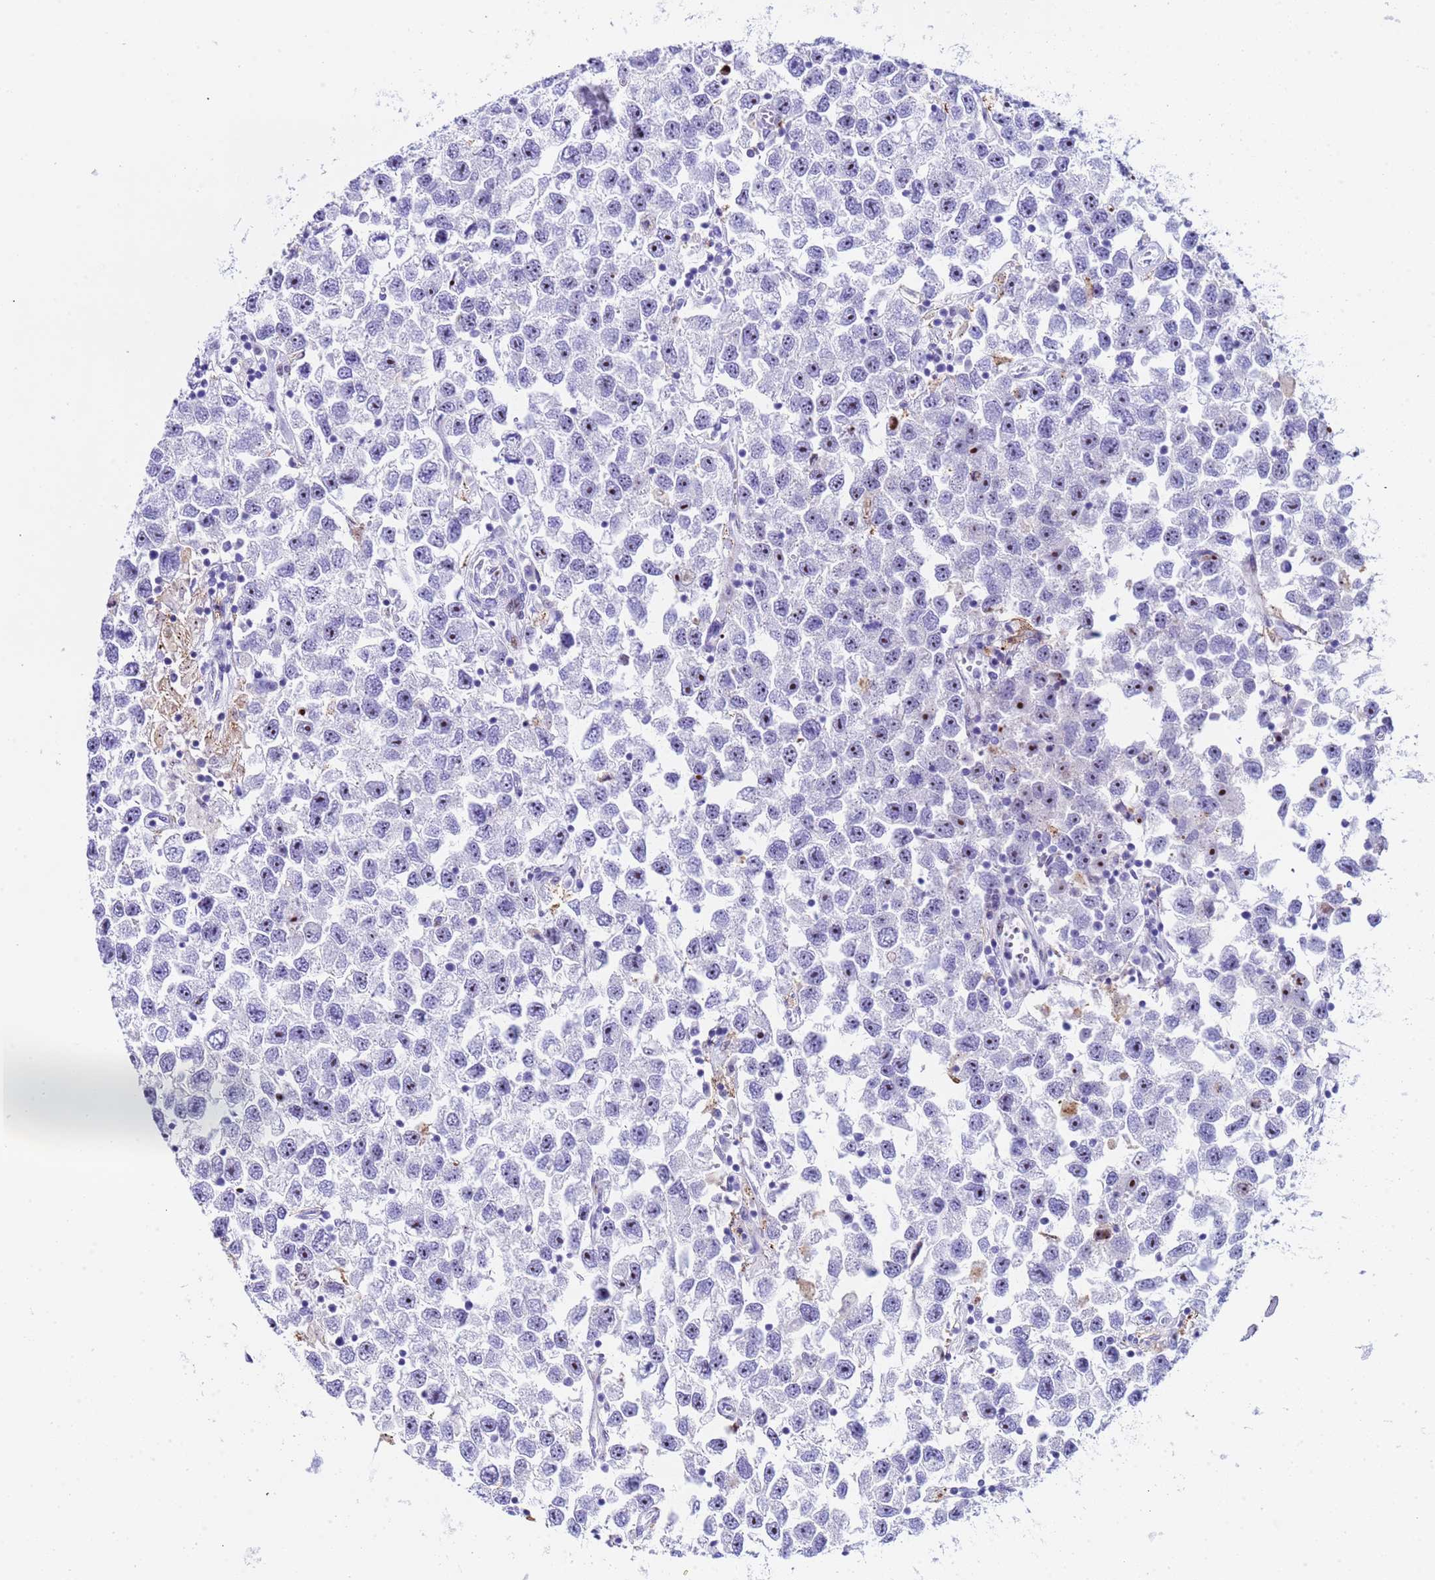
{"staining": {"intensity": "negative", "quantity": "none", "location": "none"}, "tissue": "testis cancer", "cell_type": "Tumor cells", "image_type": "cancer", "snomed": [{"axis": "morphology", "description": "Seminoma, NOS"}, {"axis": "topography", "description": "Testis"}], "caption": "The image shows no staining of tumor cells in seminoma (testis).", "gene": "POP5", "patient": {"sex": "male", "age": 26}}